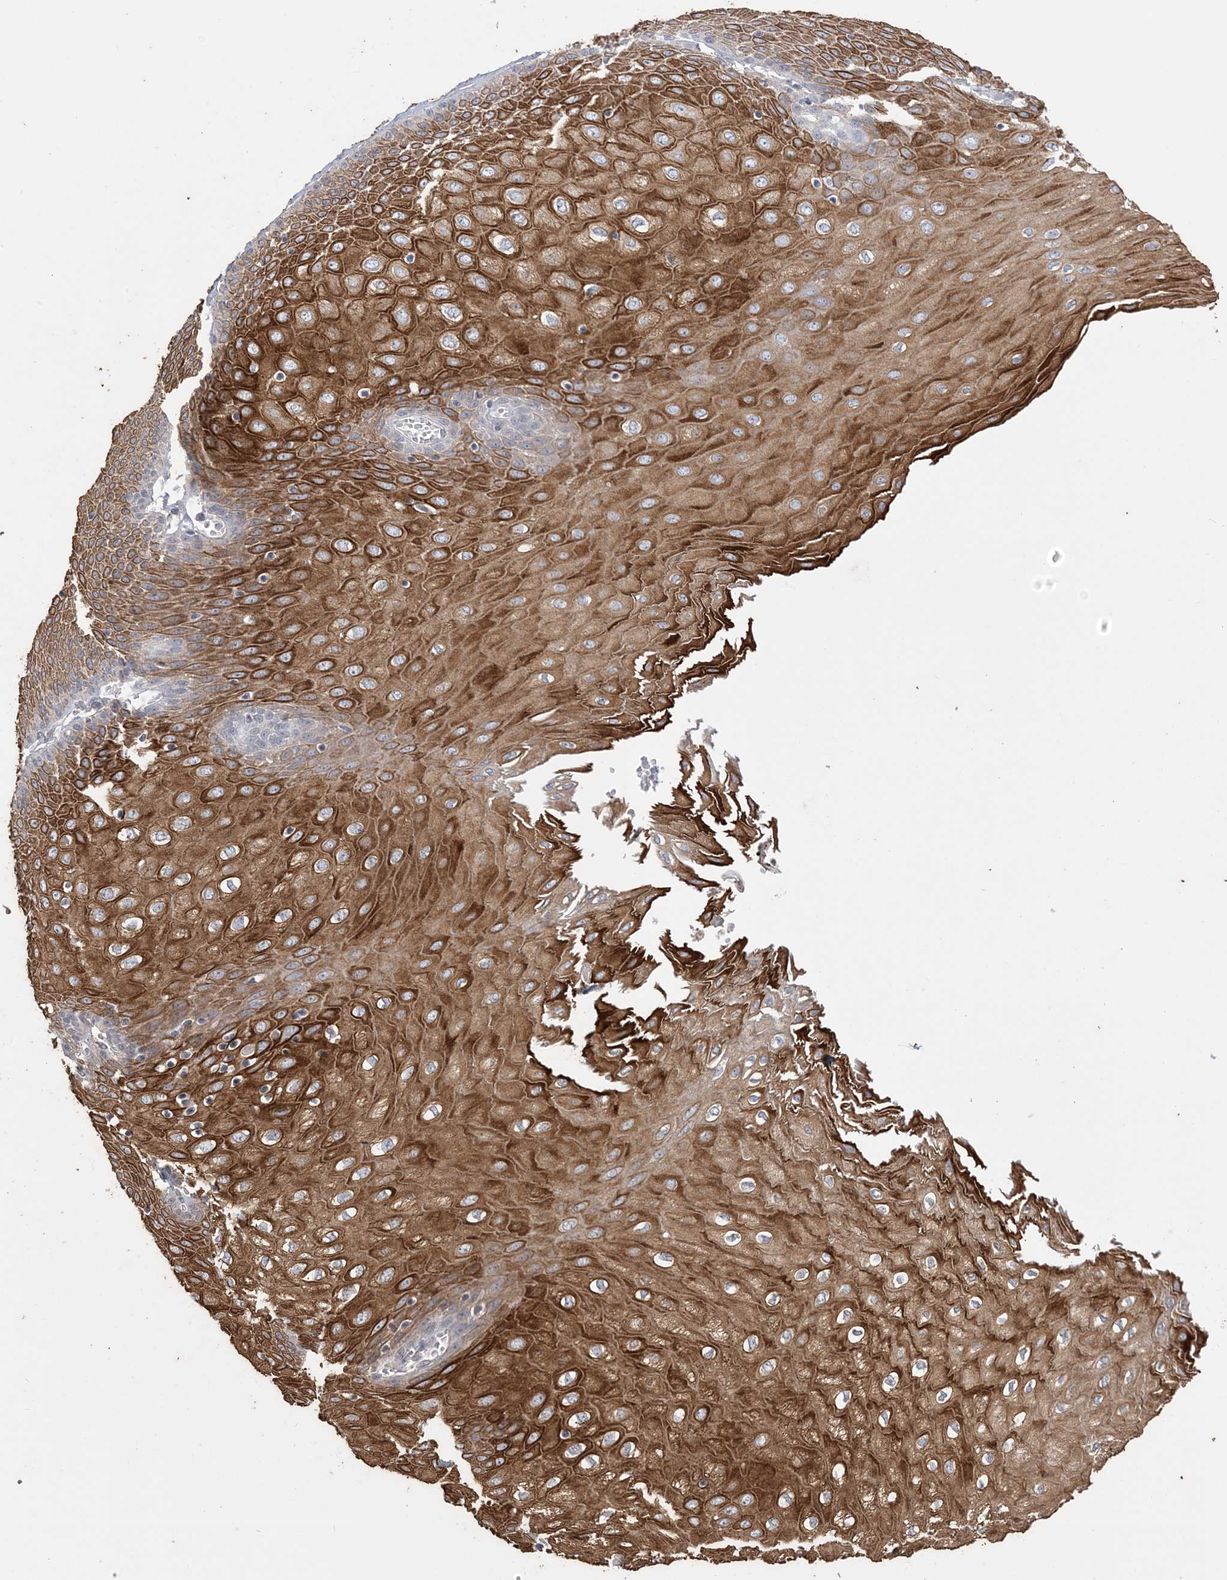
{"staining": {"intensity": "strong", "quantity": "25%-75%", "location": "cytoplasmic/membranous"}, "tissue": "esophagus", "cell_type": "Squamous epithelial cells", "image_type": "normal", "snomed": [{"axis": "morphology", "description": "Normal tissue, NOS"}, {"axis": "topography", "description": "Esophagus"}], "caption": "A micrograph showing strong cytoplasmic/membranous expression in approximately 25%-75% of squamous epithelial cells in benign esophagus, as visualized by brown immunohistochemical staining.", "gene": "XRN1", "patient": {"sex": "male", "age": 60}}